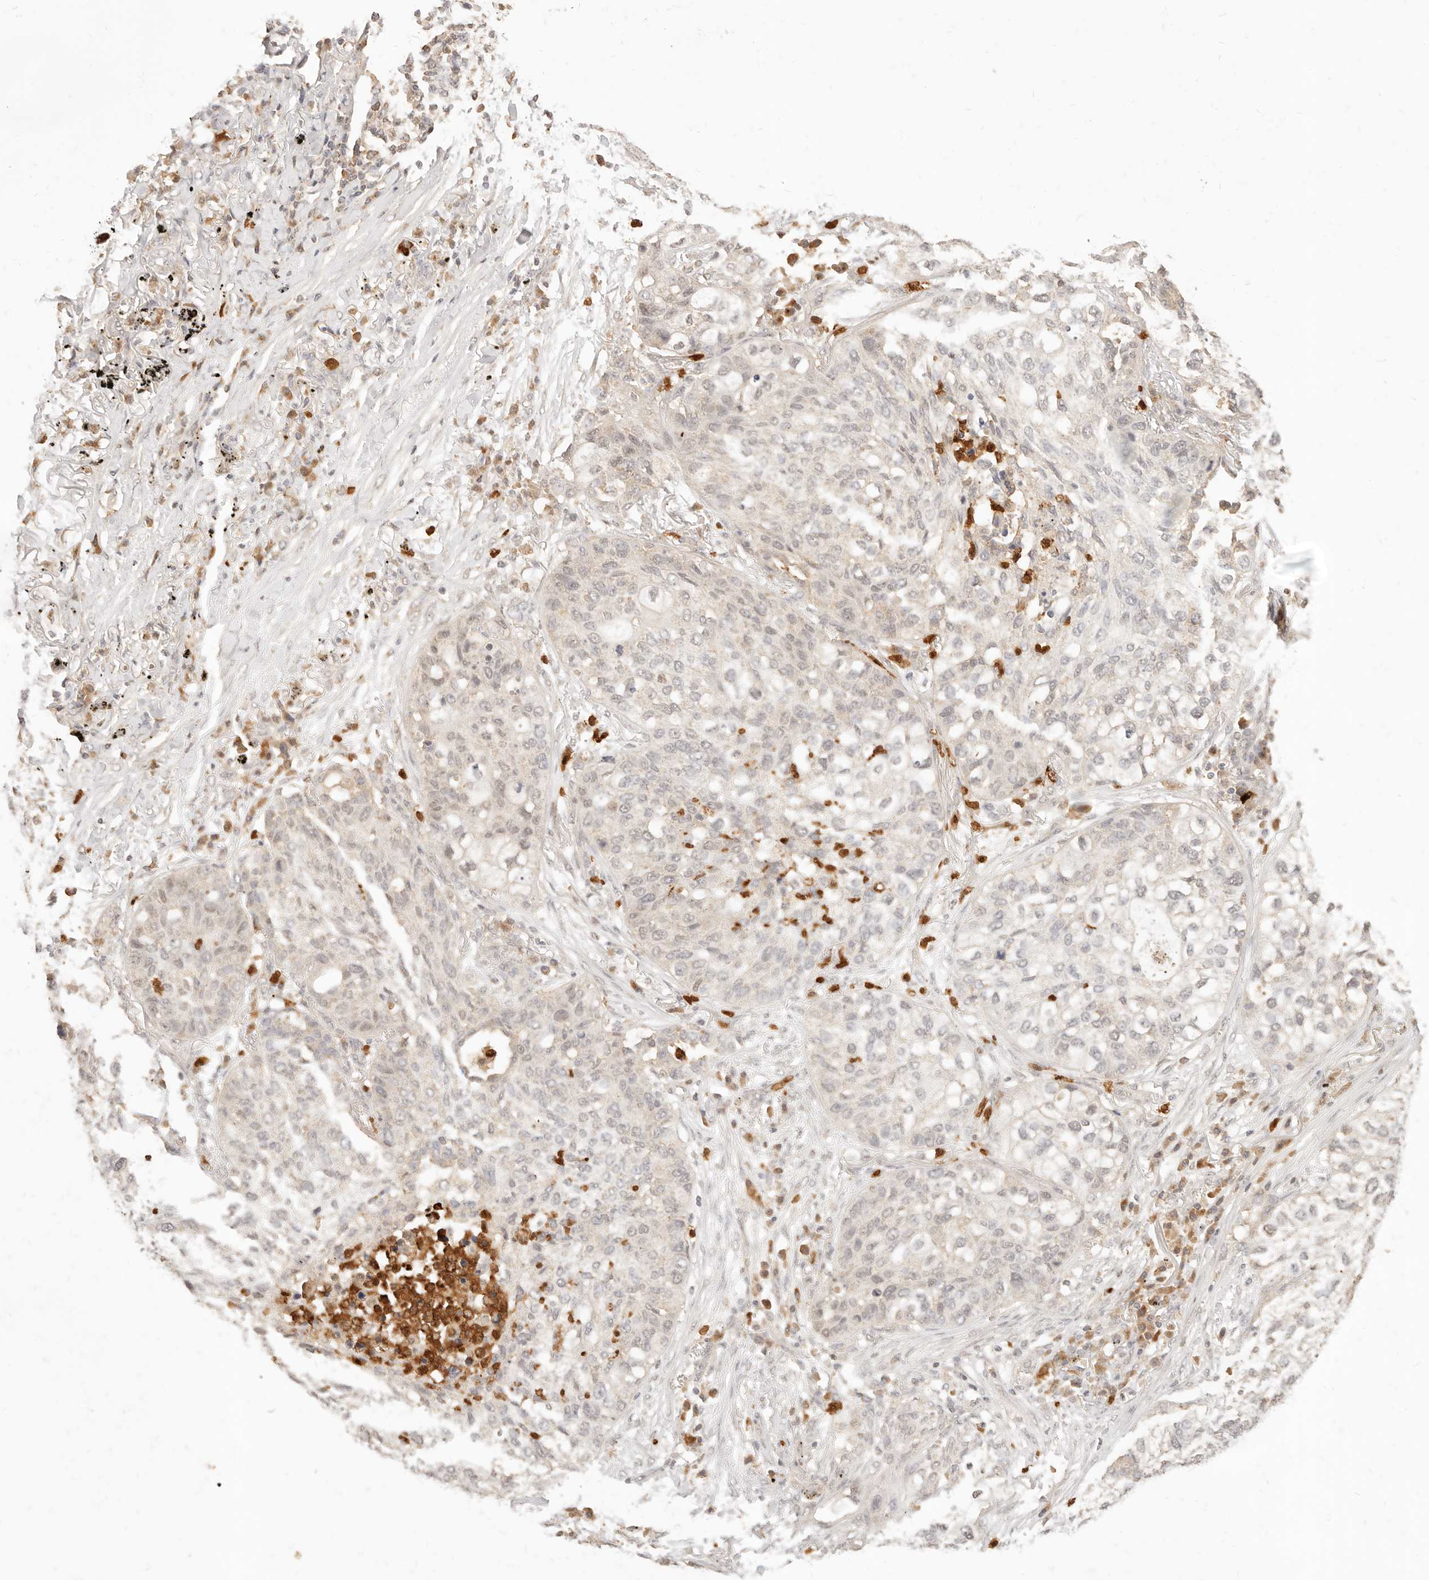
{"staining": {"intensity": "weak", "quantity": "<25%", "location": "cytoplasmic/membranous"}, "tissue": "lung cancer", "cell_type": "Tumor cells", "image_type": "cancer", "snomed": [{"axis": "morphology", "description": "Squamous cell carcinoma, NOS"}, {"axis": "topography", "description": "Lung"}], "caption": "Human squamous cell carcinoma (lung) stained for a protein using immunohistochemistry displays no staining in tumor cells.", "gene": "TMTC2", "patient": {"sex": "female", "age": 63}}